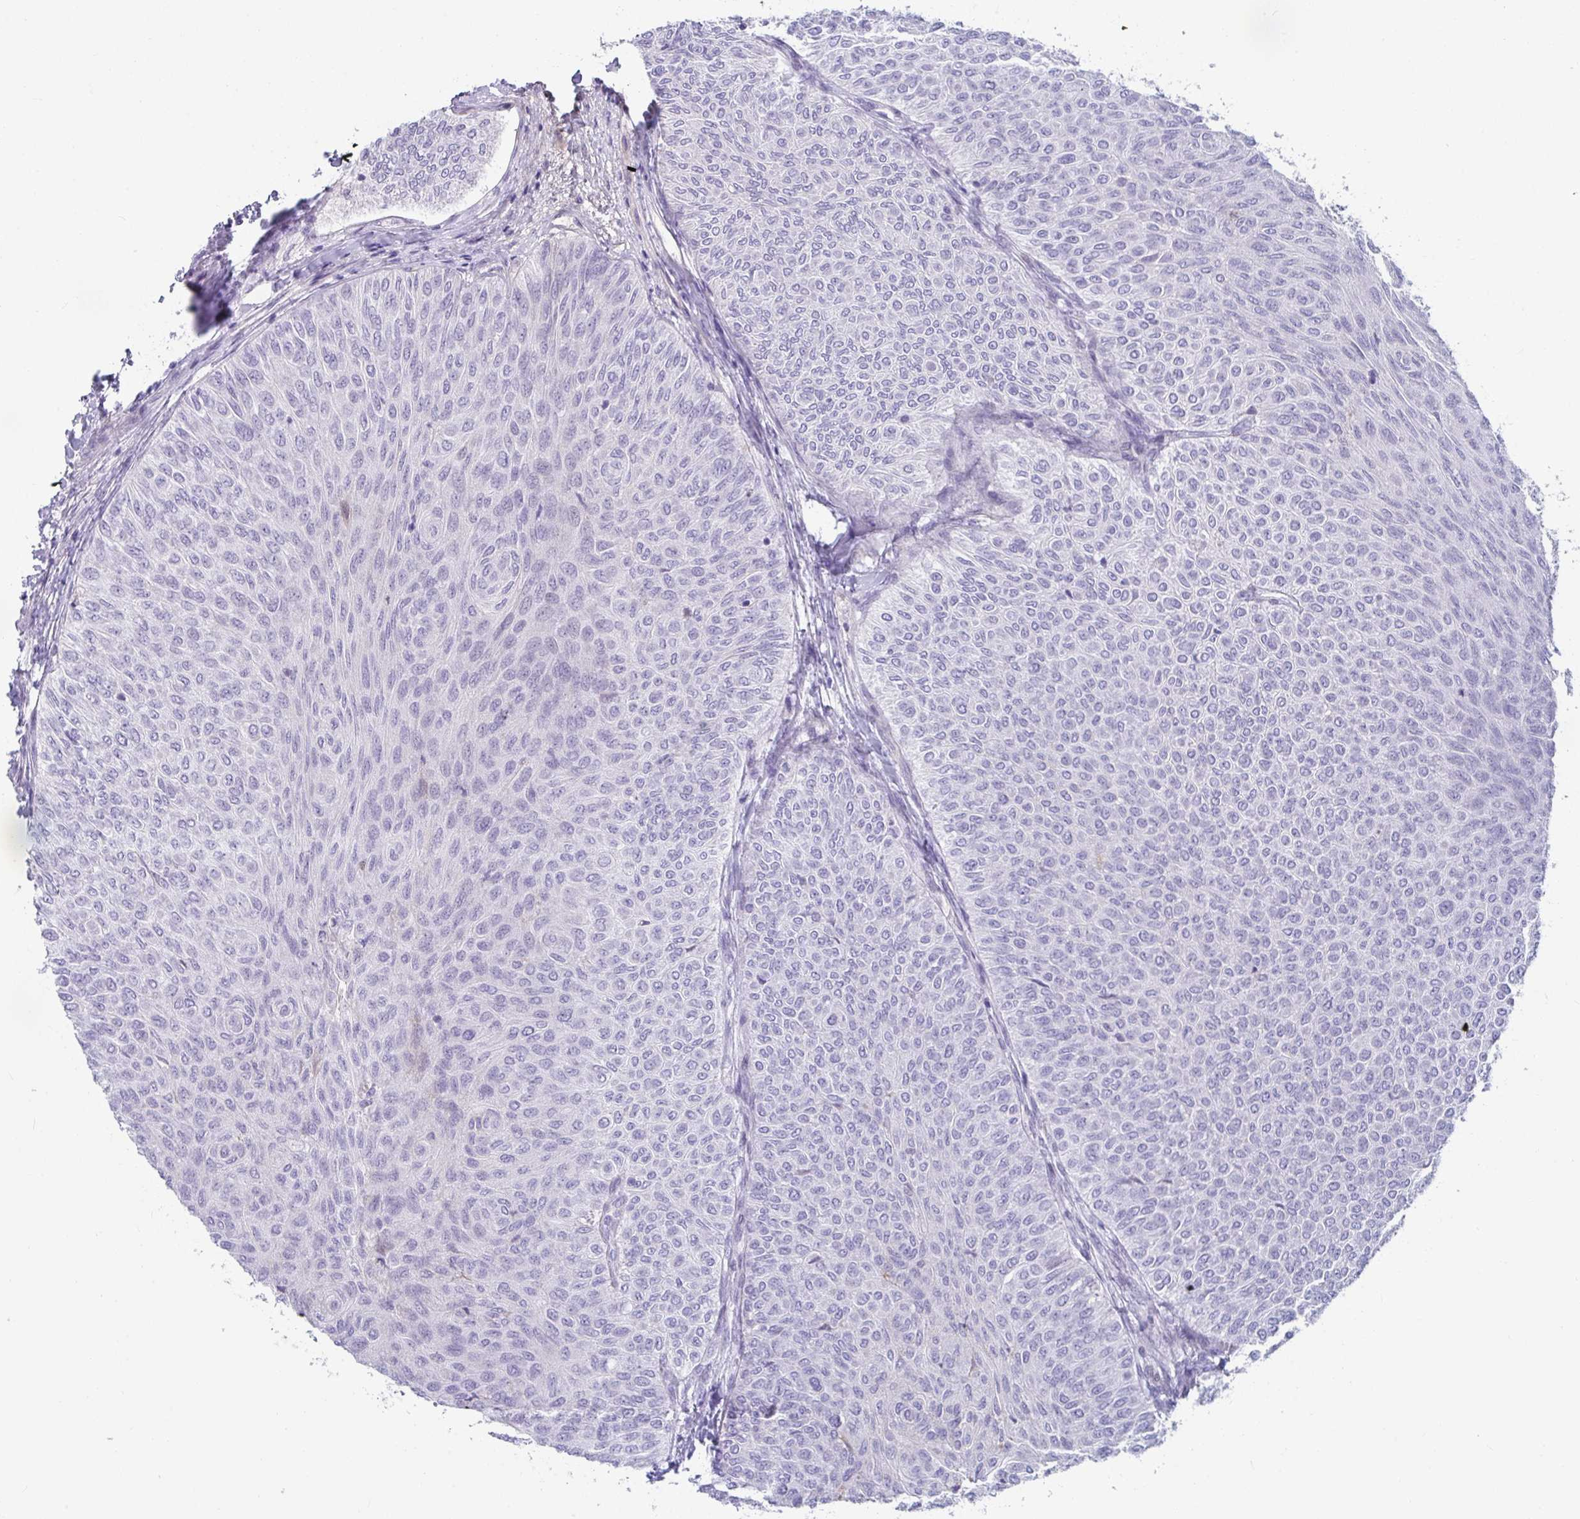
{"staining": {"intensity": "negative", "quantity": "none", "location": "none"}, "tissue": "urothelial cancer", "cell_type": "Tumor cells", "image_type": "cancer", "snomed": [{"axis": "morphology", "description": "Urothelial carcinoma, Low grade"}, {"axis": "topography", "description": "Urinary bladder"}], "caption": "A histopathology image of human urothelial cancer is negative for staining in tumor cells.", "gene": "NPY", "patient": {"sex": "male", "age": 78}}